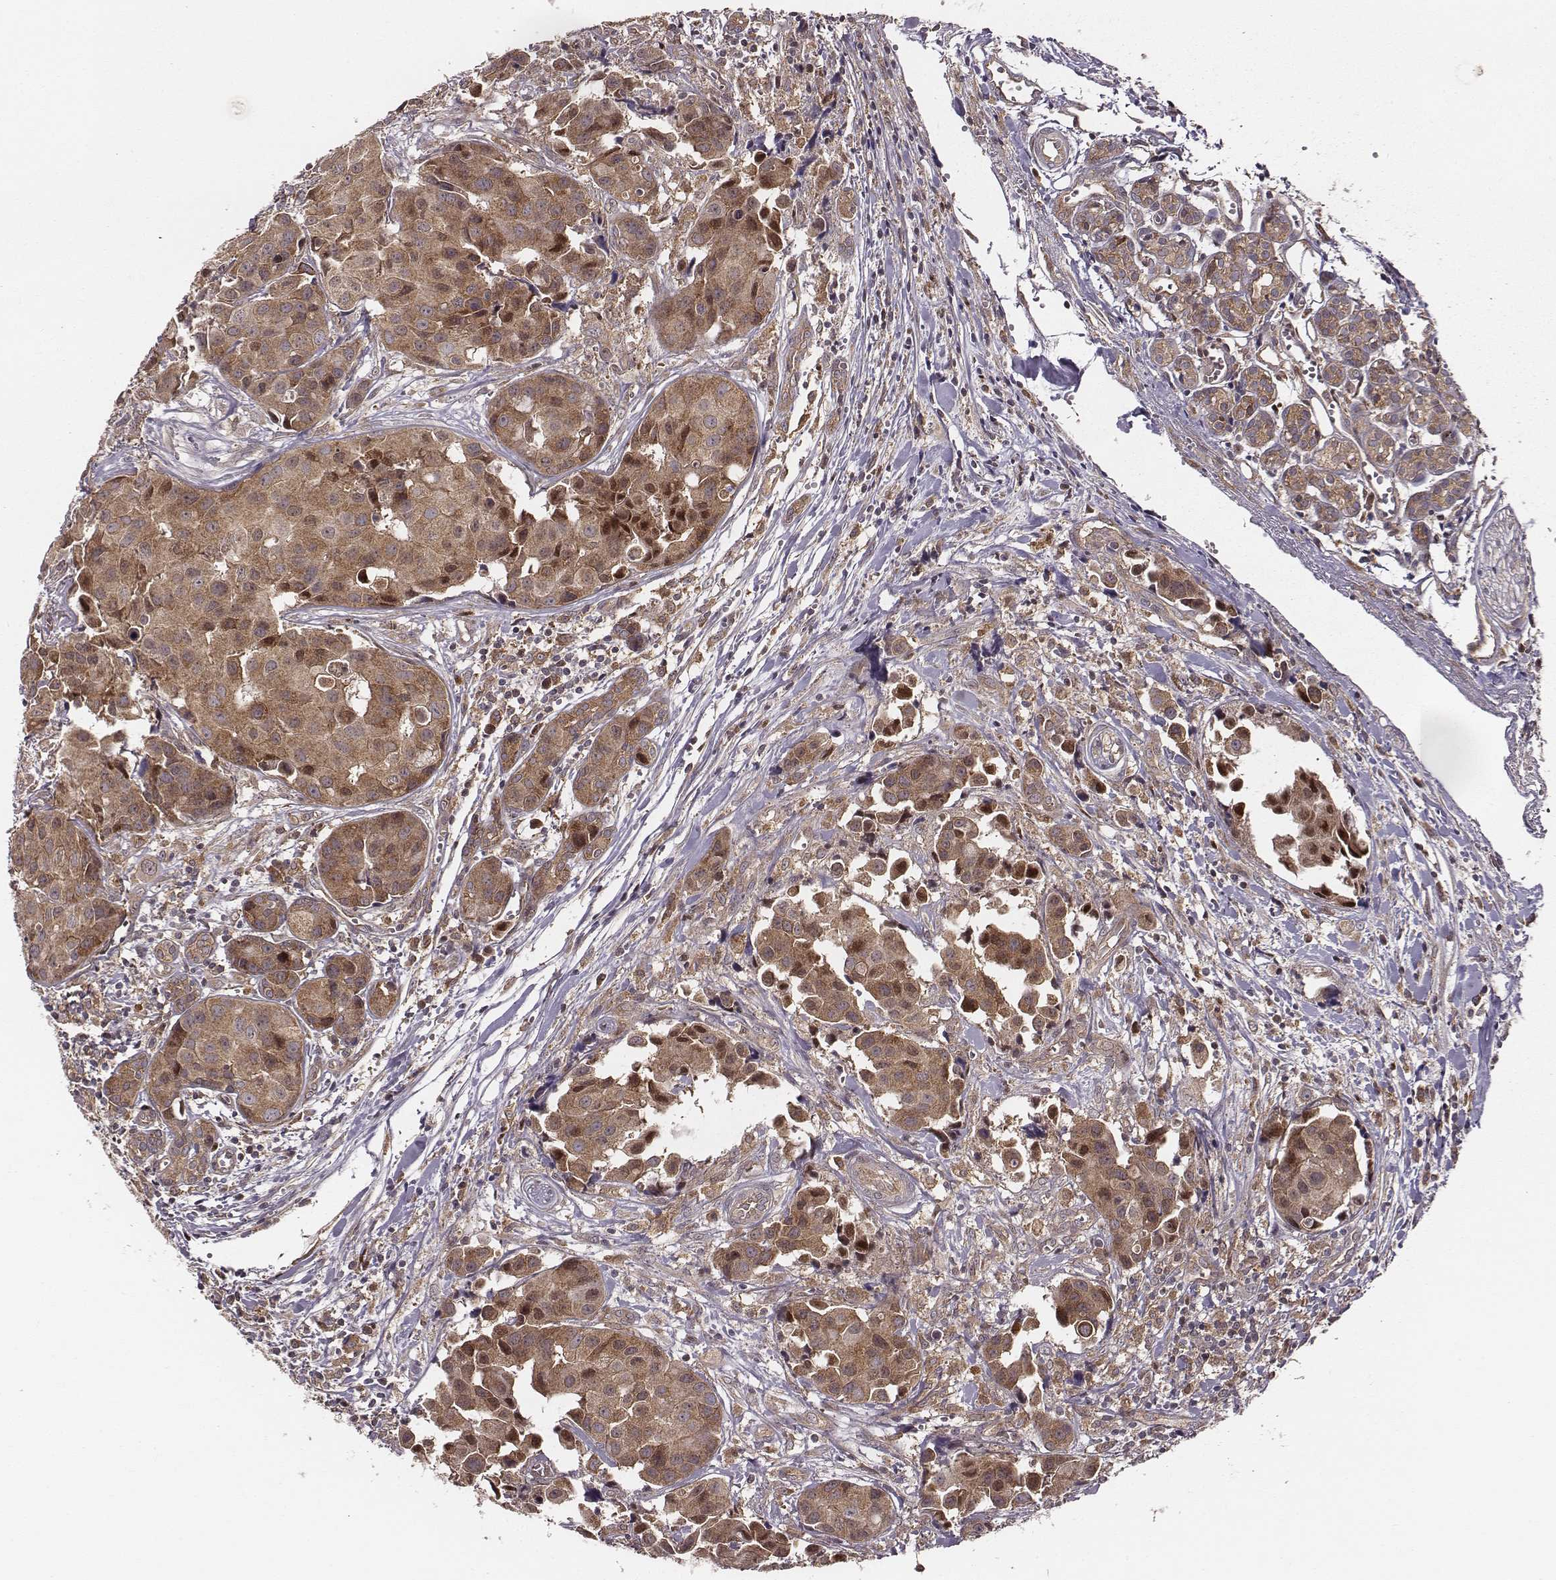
{"staining": {"intensity": "strong", "quantity": ">75%", "location": "cytoplasmic/membranous"}, "tissue": "head and neck cancer", "cell_type": "Tumor cells", "image_type": "cancer", "snomed": [{"axis": "morphology", "description": "Adenocarcinoma, NOS"}, {"axis": "topography", "description": "Head-Neck"}], "caption": "Strong cytoplasmic/membranous protein positivity is present in approximately >75% of tumor cells in head and neck cancer.", "gene": "VPS26A", "patient": {"sex": "male", "age": 76}}